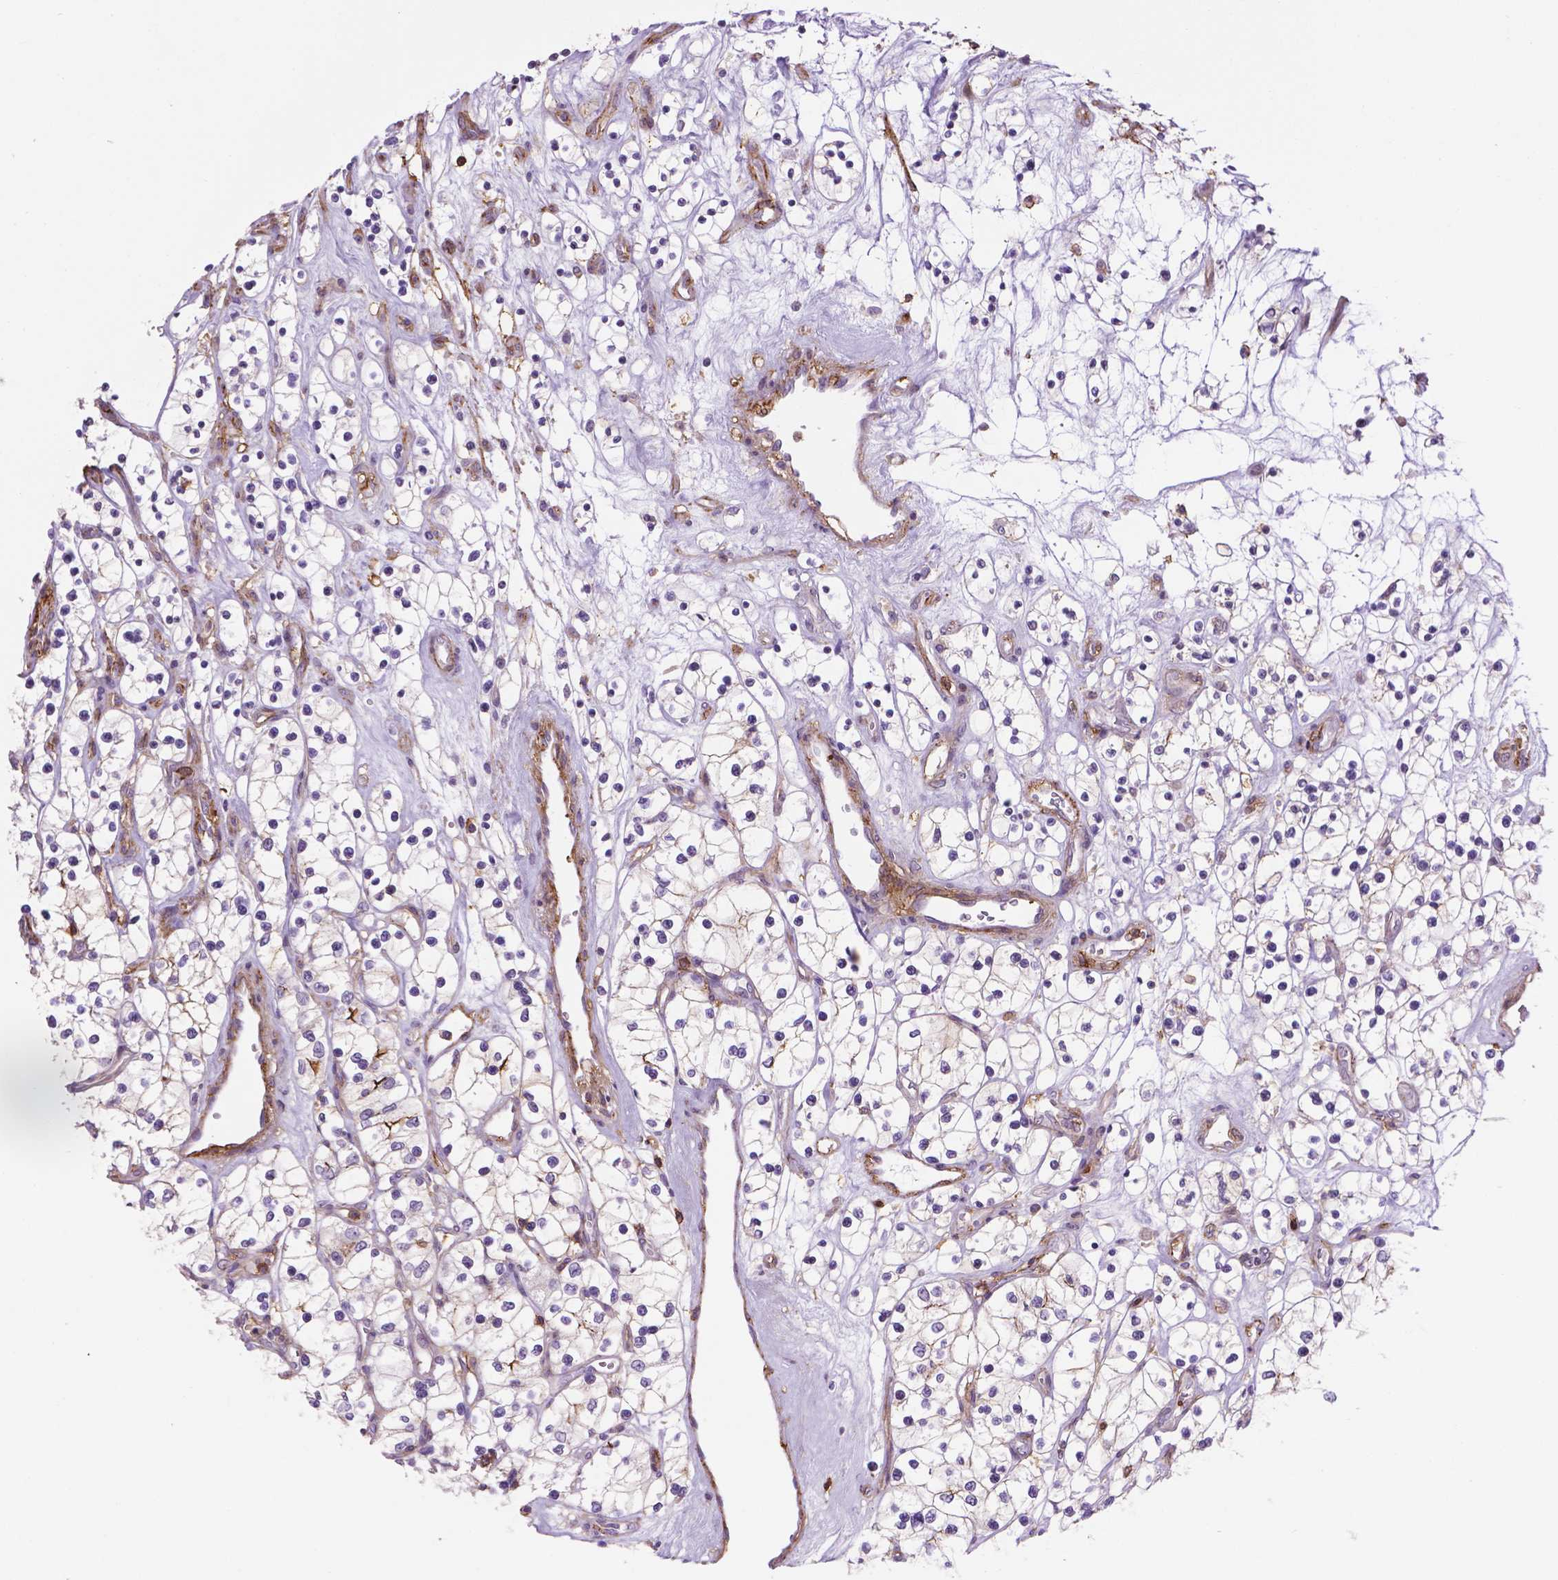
{"staining": {"intensity": "negative", "quantity": "none", "location": "none"}, "tissue": "renal cancer", "cell_type": "Tumor cells", "image_type": "cancer", "snomed": [{"axis": "morphology", "description": "Adenocarcinoma, NOS"}, {"axis": "topography", "description": "Kidney"}], "caption": "The micrograph demonstrates no significant positivity in tumor cells of renal cancer.", "gene": "ACAD10", "patient": {"sex": "female", "age": 69}}